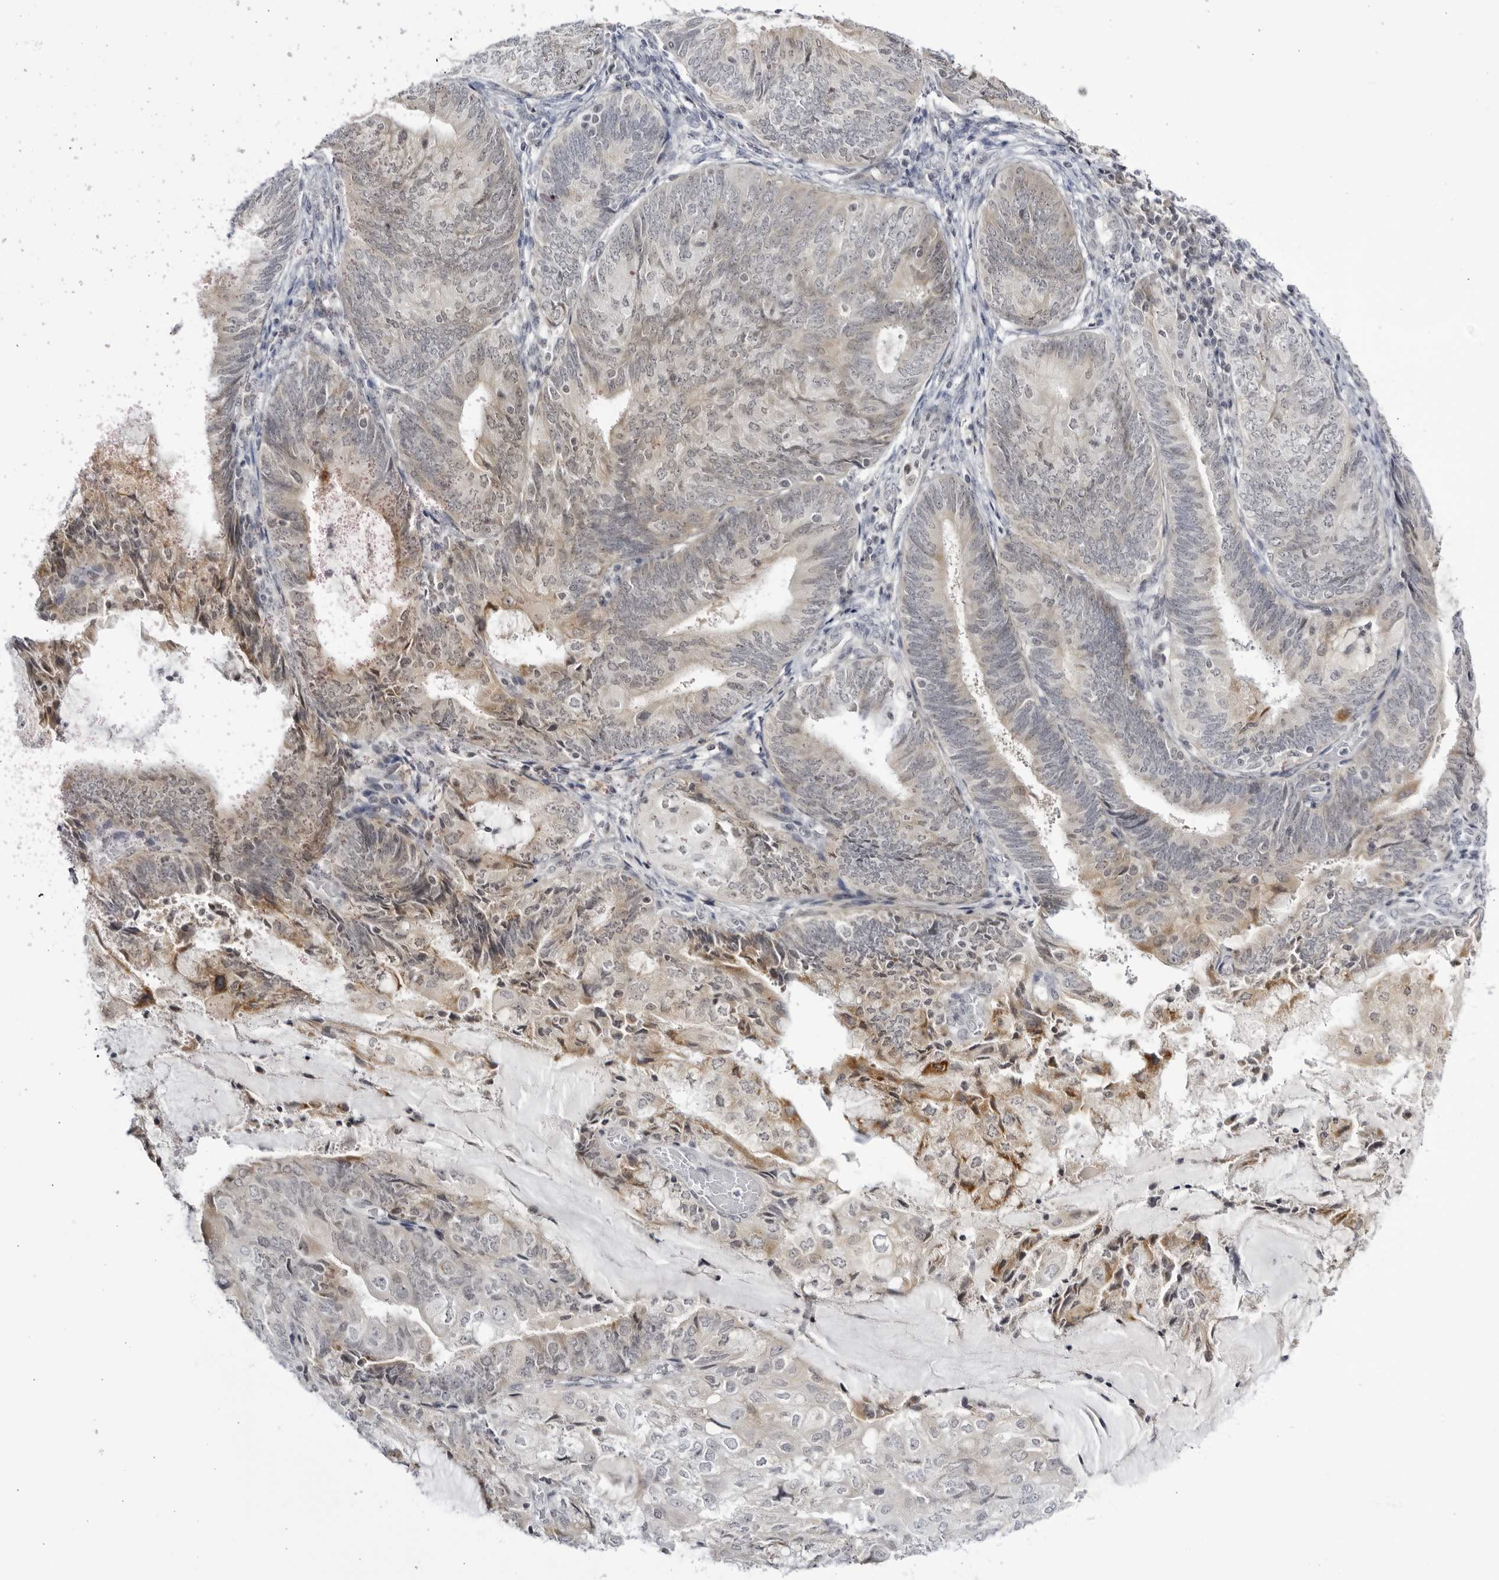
{"staining": {"intensity": "moderate", "quantity": "<25%", "location": "cytoplasmic/membranous"}, "tissue": "endometrial cancer", "cell_type": "Tumor cells", "image_type": "cancer", "snomed": [{"axis": "morphology", "description": "Adenocarcinoma, NOS"}, {"axis": "topography", "description": "Endometrium"}], "caption": "A brown stain labels moderate cytoplasmic/membranous expression of a protein in endometrial cancer tumor cells.", "gene": "CNBD1", "patient": {"sex": "female", "age": 81}}